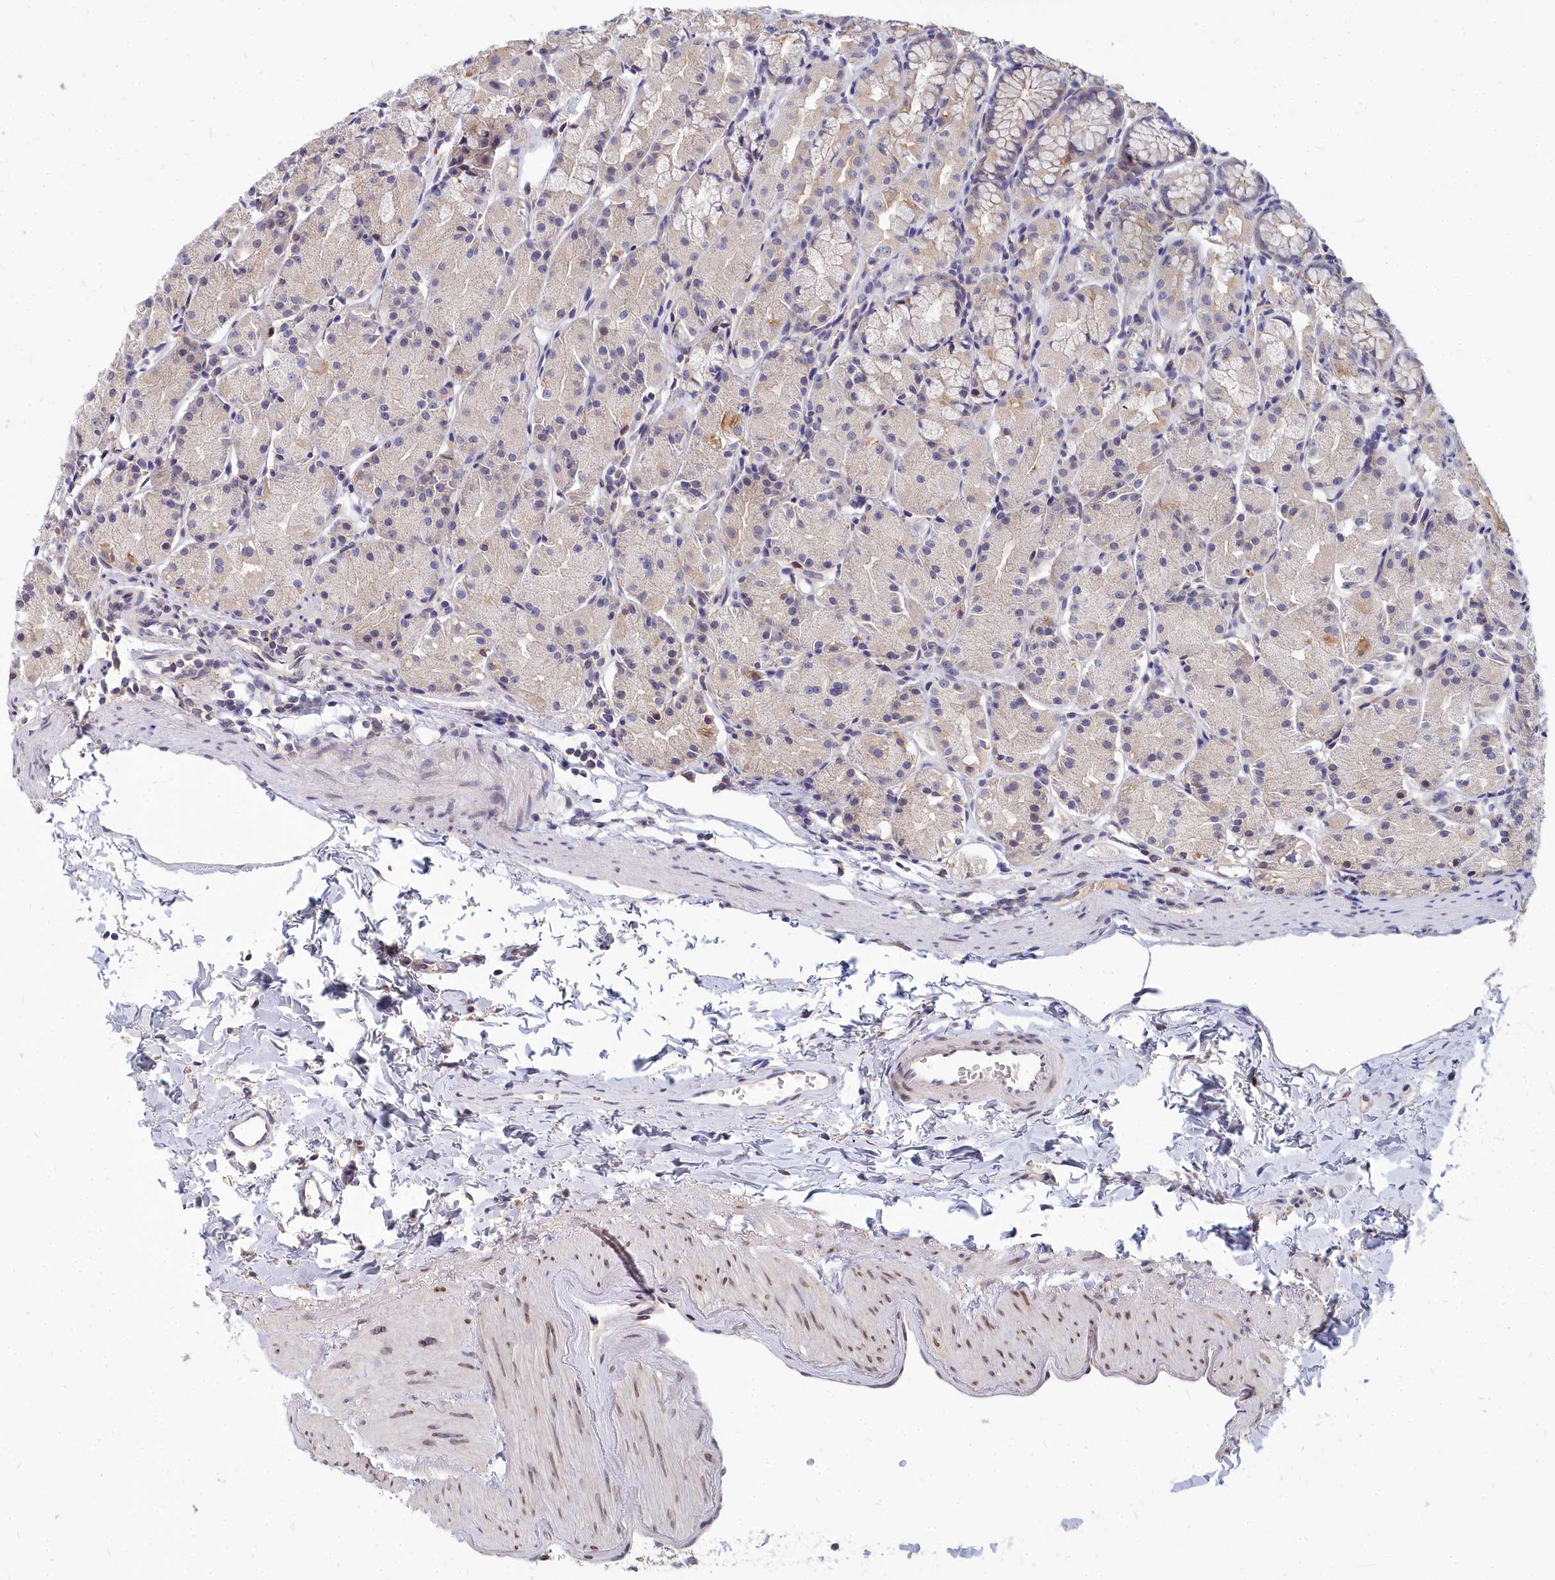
{"staining": {"intensity": "weak", "quantity": "<25%", "location": "cytoplasmic/membranous"}, "tissue": "stomach", "cell_type": "Glandular cells", "image_type": "normal", "snomed": [{"axis": "morphology", "description": "Normal tissue, NOS"}, {"axis": "topography", "description": "Stomach, upper"}], "caption": "Immunohistochemistry image of benign stomach stained for a protein (brown), which demonstrates no positivity in glandular cells. (DAB immunohistochemistry (IHC) with hematoxylin counter stain).", "gene": "NOXA1", "patient": {"sex": "male", "age": 47}}